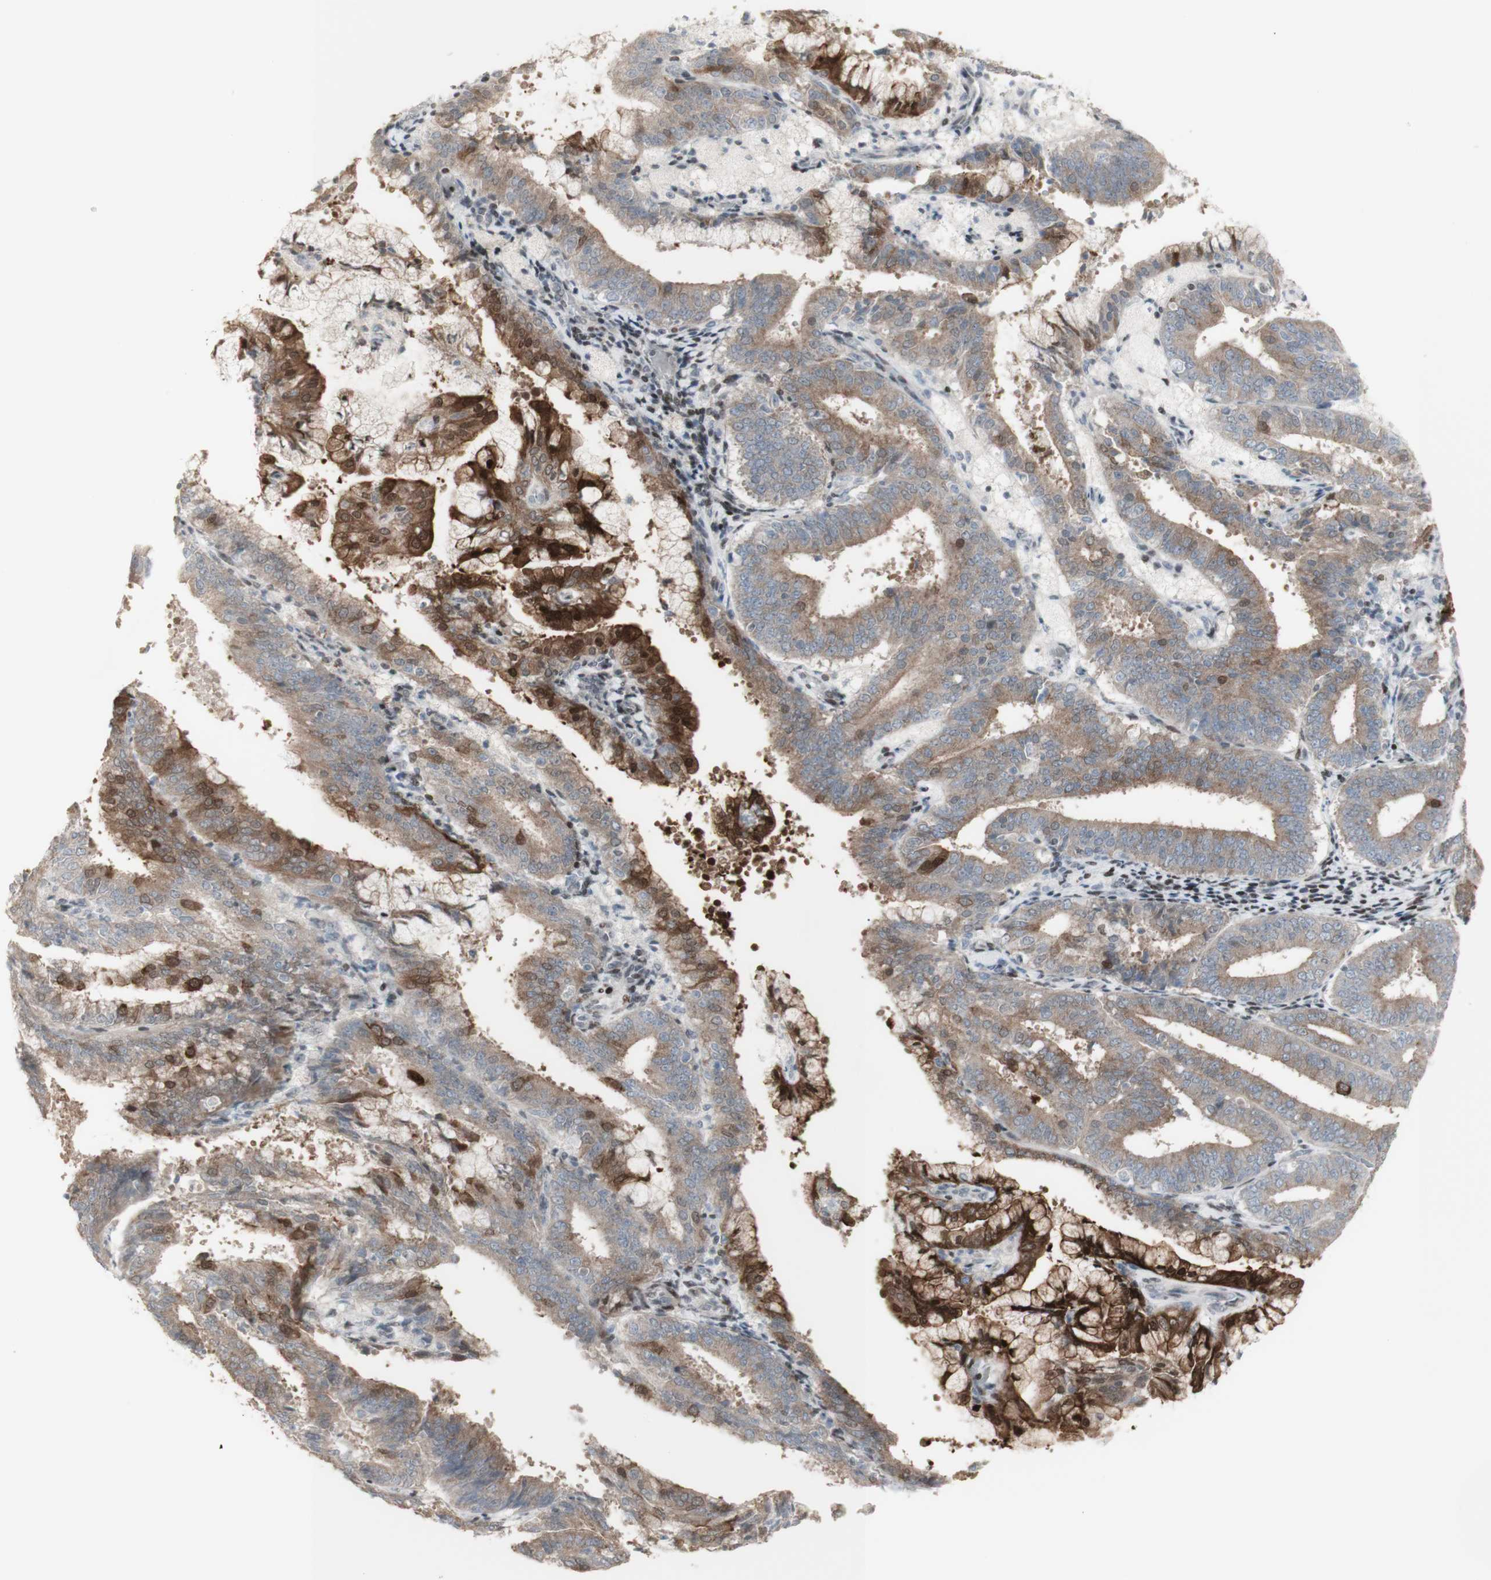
{"staining": {"intensity": "moderate", "quantity": ">75%", "location": "cytoplasmic/membranous"}, "tissue": "endometrial cancer", "cell_type": "Tumor cells", "image_type": "cancer", "snomed": [{"axis": "morphology", "description": "Adenocarcinoma, NOS"}, {"axis": "topography", "description": "Endometrium"}], "caption": "Approximately >75% of tumor cells in human endometrial cancer (adenocarcinoma) reveal moderate cytoplasmic/membranous protein staining as visualized by brown immunohistochemical staining.", "gene": "C1orf116", "patient": {"sex": "female", "age": 63}}